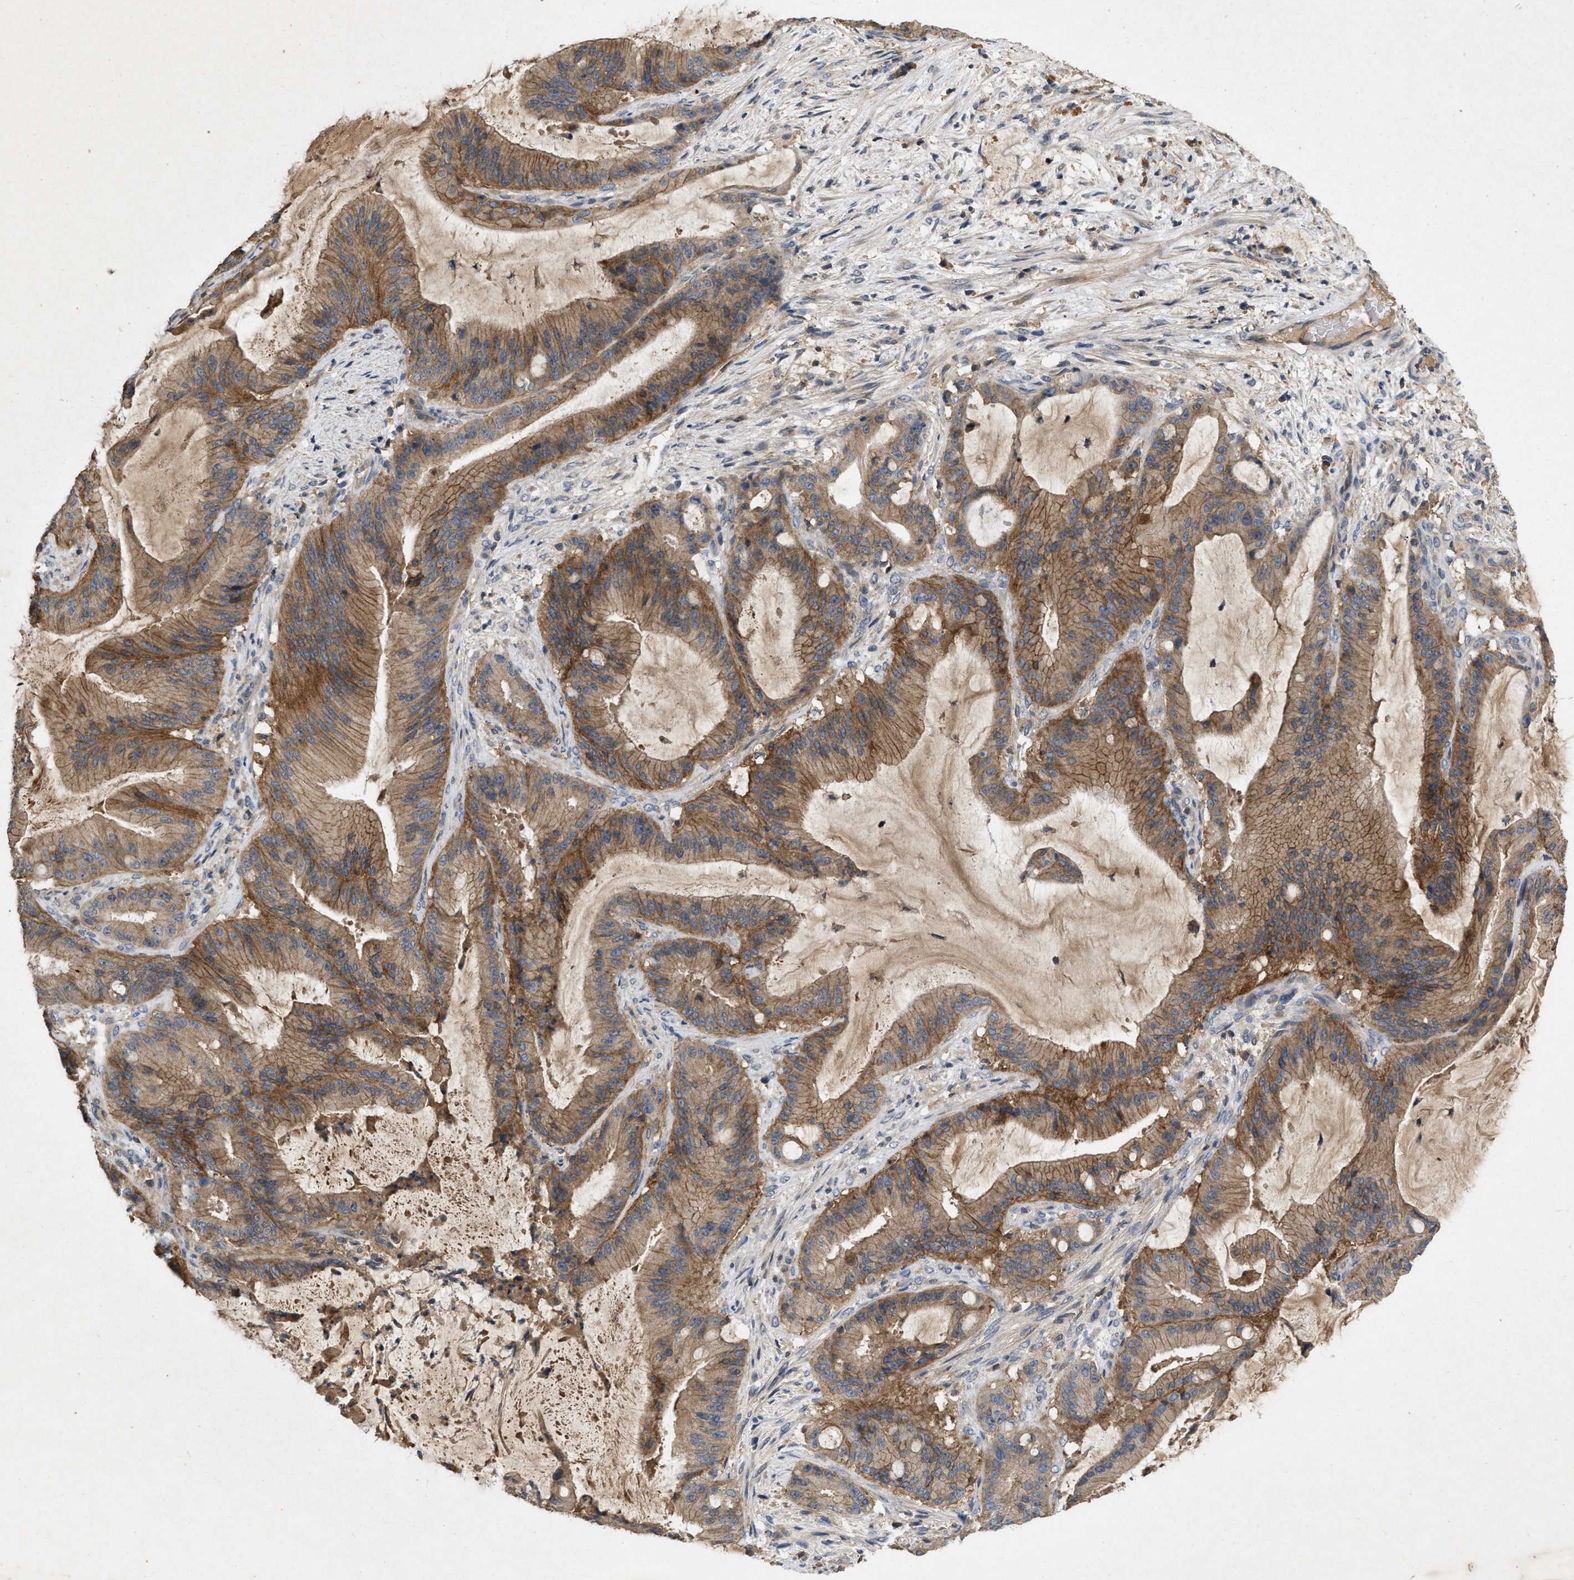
{"staining": {"intensity": "moderate", "quantity": ">75%", "location": "cytoplasmic/membranous"}, "tissue": "liver cancer", "cell_type": "Tumor cells", "image_type": "cancer", "snomed": [{"axis": "morphology", "description": "Normal tissue, NOS"}, {"axis": "morphology", "description": "Cholangiocarcinoma"}, {"axis": "topography", "description": "Liver"}, {"axis": "topography", "description": "Peripheral nerve tissue"}], "caption": "DAB immunohistochemical staining of cholangiocarcinoma (liver) reveals moderate cytoplasmic/membranous protein expression in about >75% of tumor cells.", "gene": "LPAR2", "patient": {"sex": "female", "age": 73}}